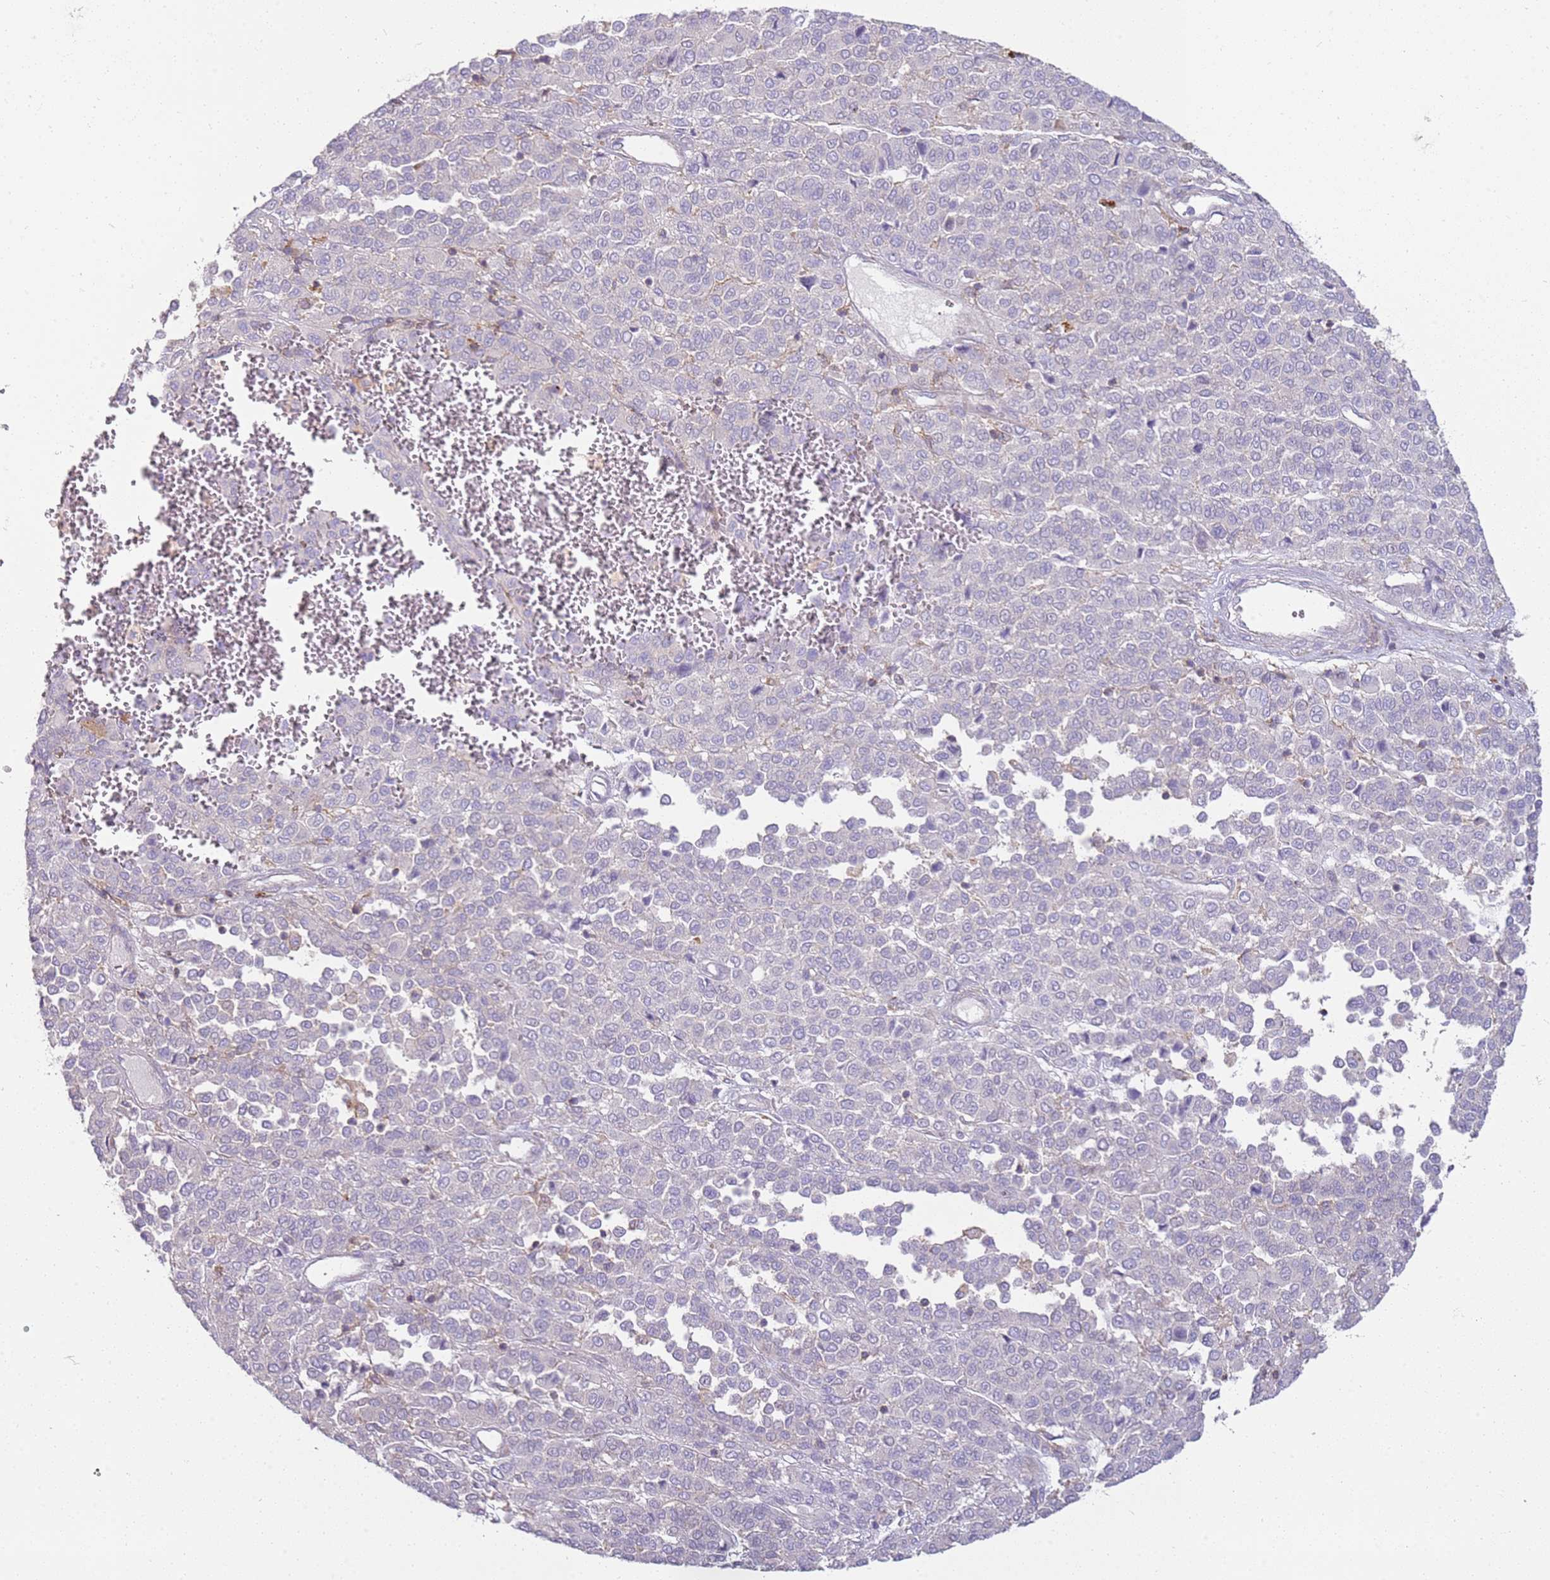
{"staining": {"intensity": "negative", "quantity": "none", "location": "none"}, "tissue": "melanoma", "cell_type": "Tumor cells", "image_type": "cancer", "snomed": [{"axis": "morphology", "description": "Malignant melanoma, Metastatic site"}, {"axis": "topography", "description": "Pancreas"}], "caption": "Immunohistochemistry (IHC) of melanoma demonstrates no positivity in tumor cells. (DAB immunohistochemistry, high magnification).", "gene": "FPR1", "patient": {"sex": "female", "age": 30}}